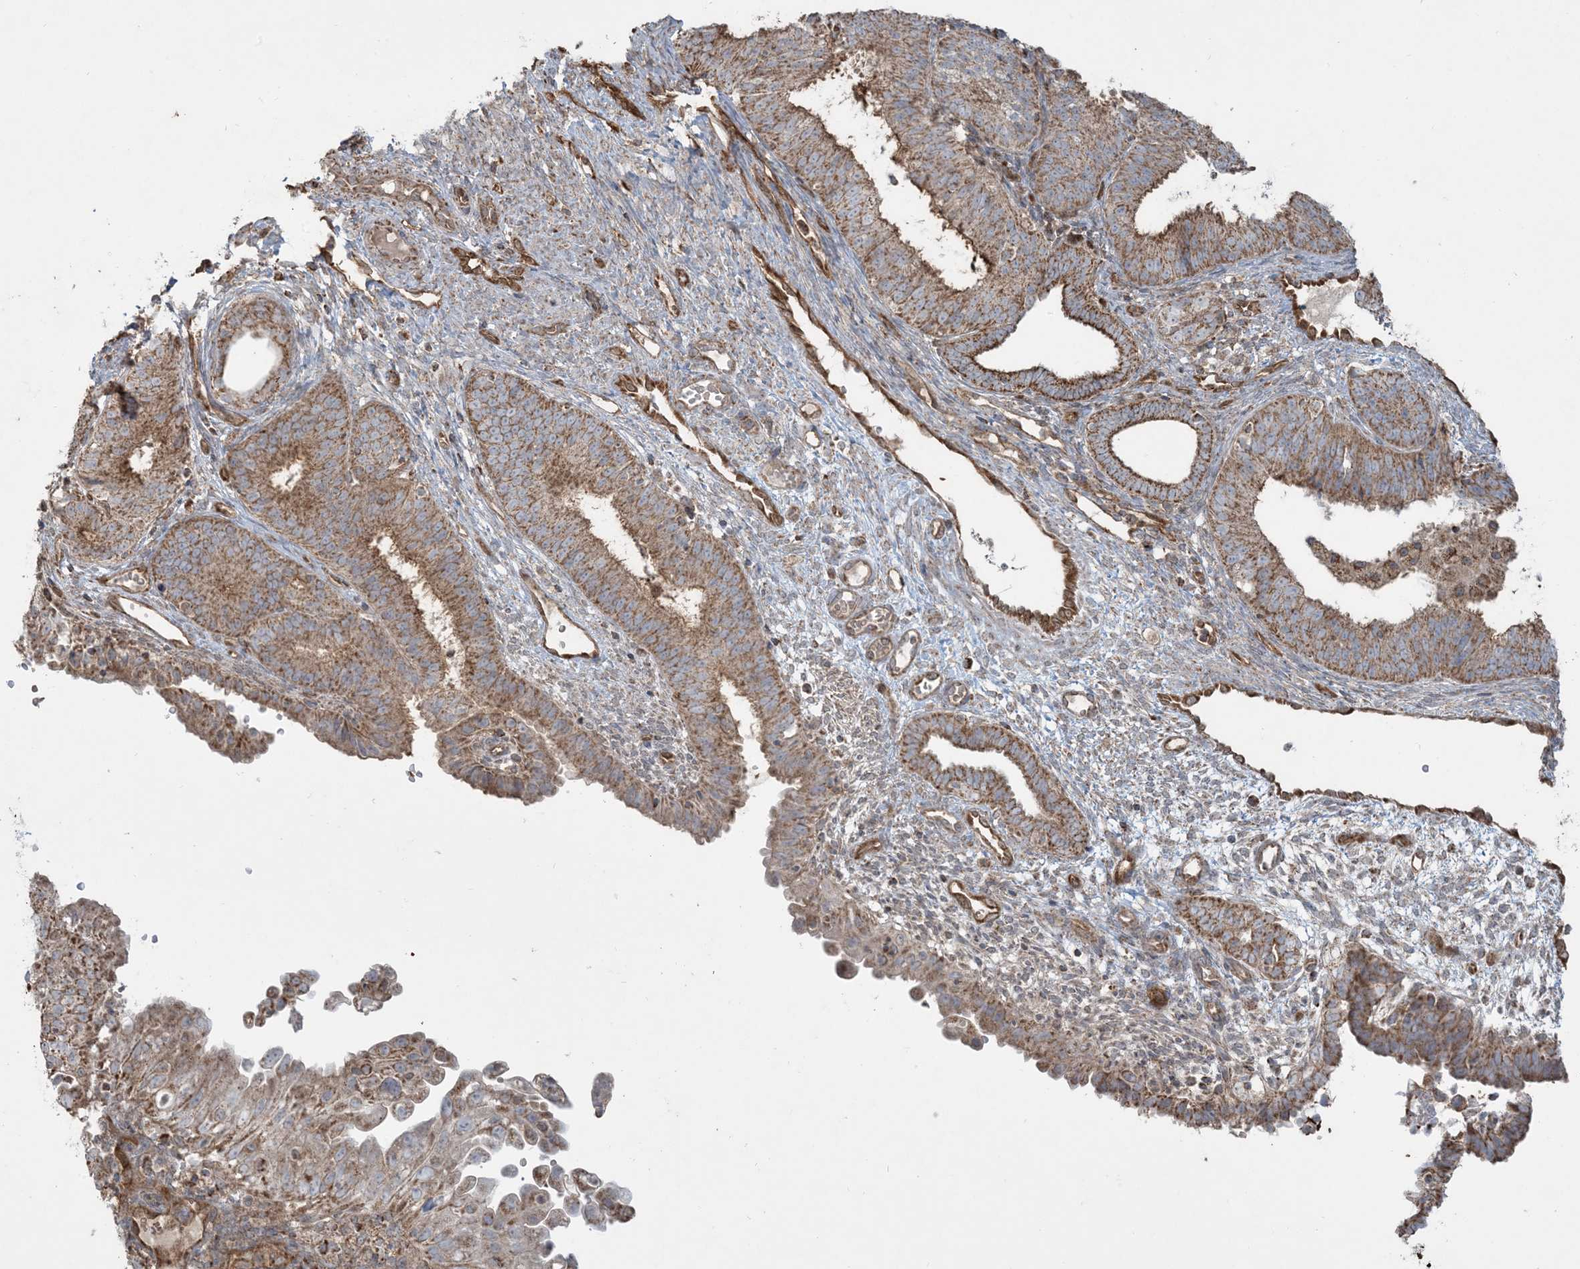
{"staining": {"intensity": "moderate", "quantity": ">75%", "location": "cytoplasmic/membranous"}, "tissue": "endometrial cancer", "cell_type": "Tumor cells", "image_type": "cancer", "snomed": [{"axis": "morphology", "description": "Adenocarcinoma, NOS"}, {"axis": "topography", "description": "Endometrium"}], "caption": "Adenocarcinoma (endometrial) tissue shows moderate cytoplasmic/membranous positivity in about >75% of tumor cells Immunohistochemistry stains the protein in brown and the nuclei are stained blue.", "gene": "PPM1F", "patient": {"sex": "female", "age": 51}}